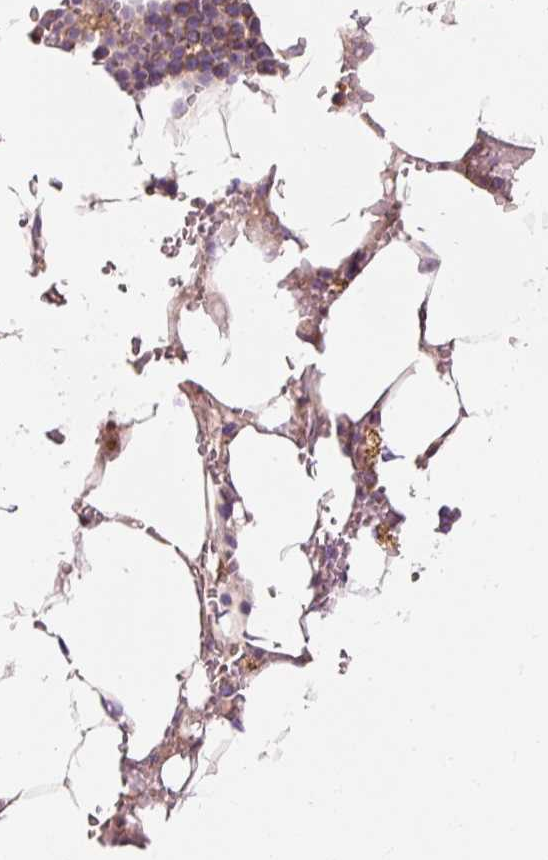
{"staining": {"intensity": "moderate", "quantity": "<25%", "location": "cytoplasmic/membranous"}, "tissue": "bone marrow", "cell_type": "Hematopoietic cells", "image_type": "normal", "snomed": [{"axis": "morphology", "description": "Normal tissue, NOS"}, {"axis": "topography", "description": "Bone marrow"}], "caption": "Approximately <25% of hematopoietic cells in unremarkable bone marrow reveal moderate cytoplasmic/membranous protein staining as visualized by brown immunohistochemical staining.", "gene": "NAPA", "patient": {"sex": "male", "age": 70}}